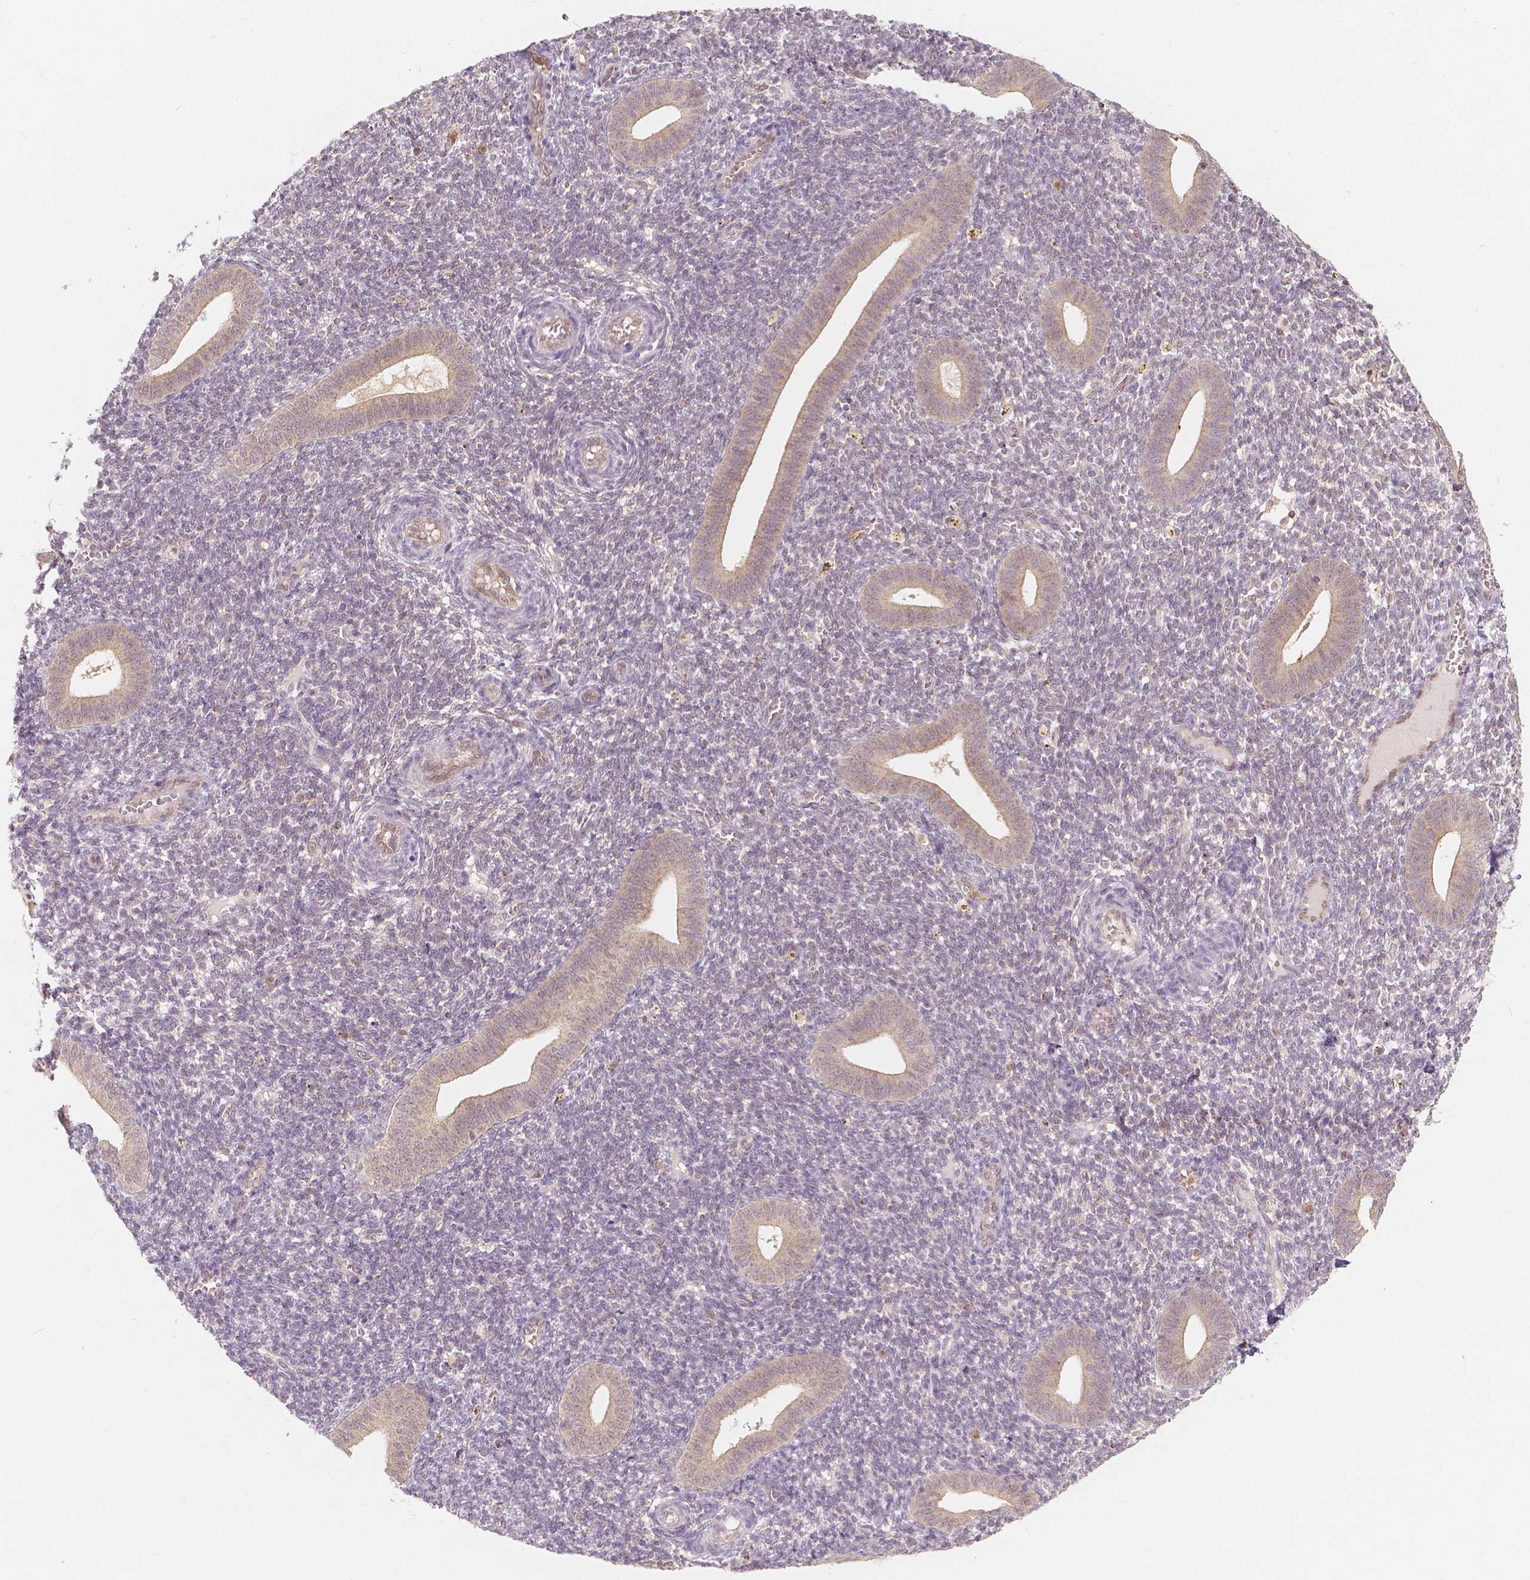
{"staining": {"intensity": "negative", "quantity": "none", "location": "none"}, "tissue": "endometrium", "cell_type": "Cells in endometrial stroma", "image_type": "normal", "snomed": [{"axis": "morphology", "description": "Normal tissue, NOS"}, {"axis": "topography", "description": "Endometrium"}], "caption": "Cells in endometrial stroma show no significant staining in normal endometrium. (DAB (3,3'-diaminobenzidine) immunohistochemistry, high magnification).", "gene": "NAPRT", "patient": {"sex": "female", "age": 25}}